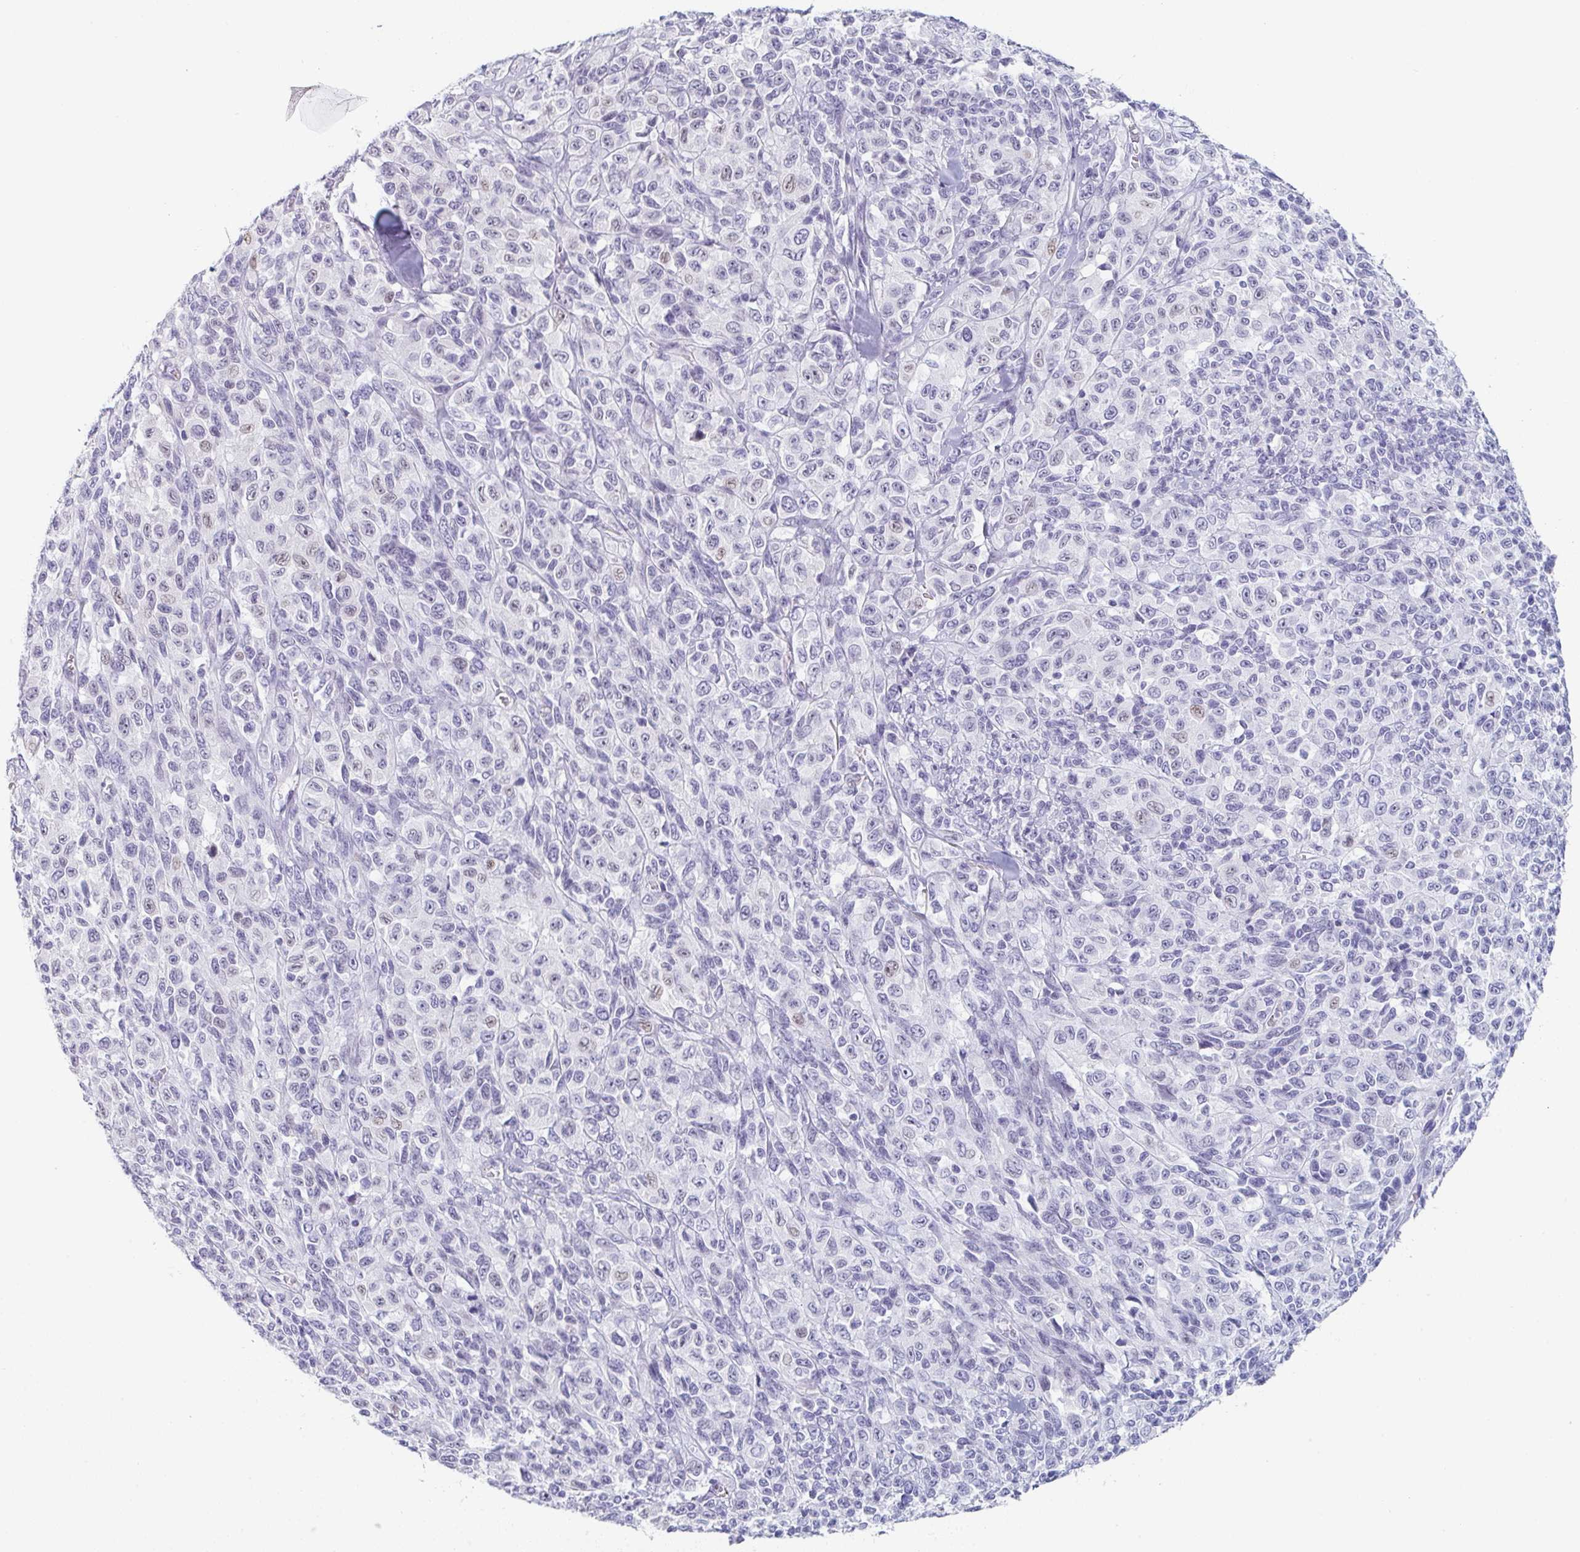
{"staining": {"intensity": "moderate", "quantity": "<25%", "location": "nuclear"}, "tissue": "melanoma", "cell_type": "Tumor cells", "image_type": "cancer", "snomed": [{"axis": "morphology", "description": "Malignant melanoma, NOS"}, {"axis": "topography", "description": "Skin"}], "caption": "Tumor cells reveal moderate nuclear staining in approximately <25% of cells in melanoma.", "gene": "RUBCN", "patient": {"sex": "female", "age": 66}}